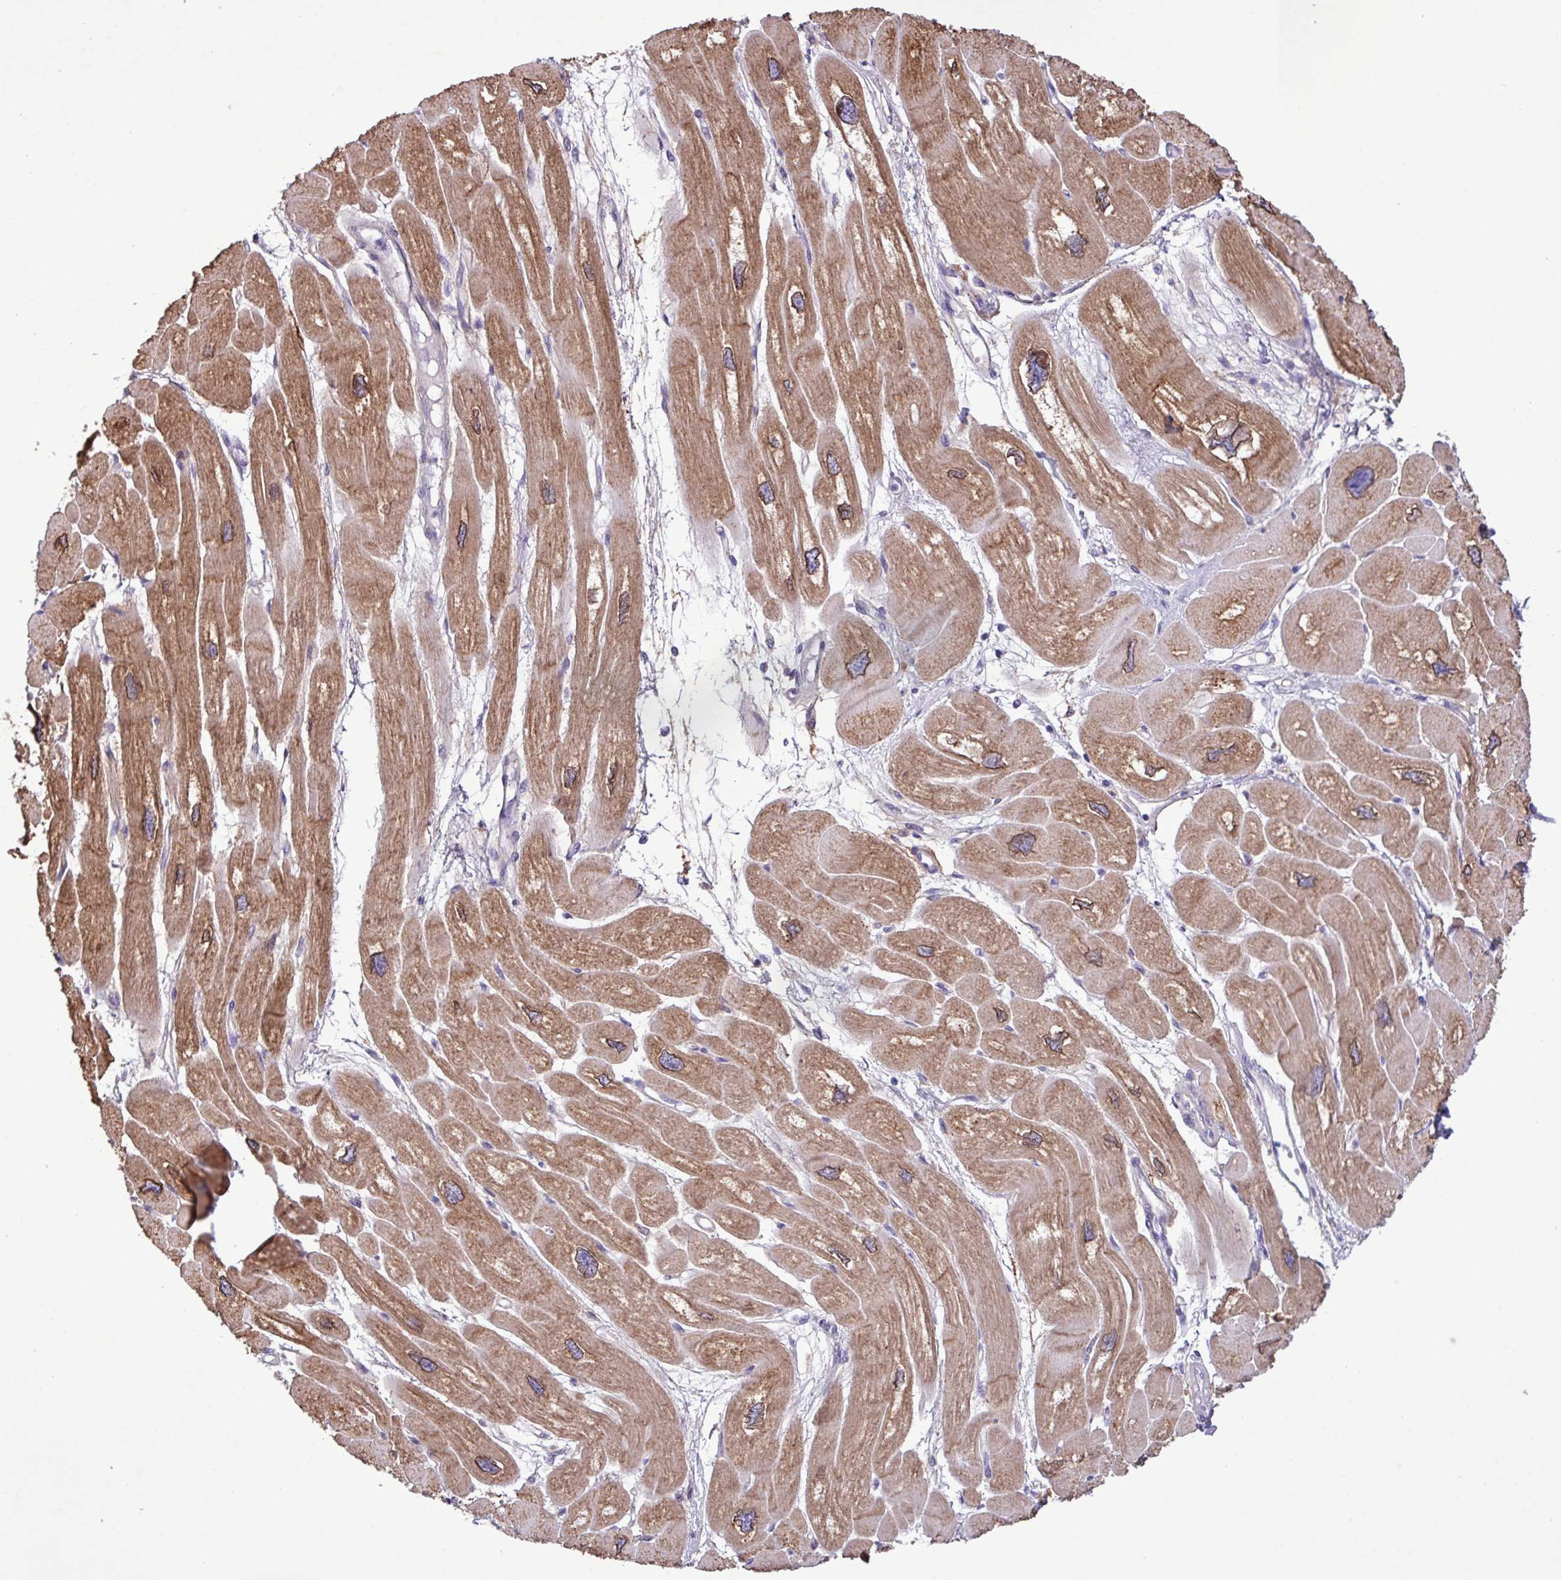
{"staining": {"intensity": "moderate", "quantity": ">75%", "location": "cytoplasmic/membranous"}, "tissue": "heart muscle", "cell_type": "Cardiomyocytes", "image_type": "normal", "snomed": [{"axis": "morphology", "description": "Normal tissue, NOS"}, {"axis": "topography", "description": "Heart"}], "caption": "A histopathology image of heart muscle stained for a protein displays moderate cytoplasmic/membranous brown staining in cardiomyocytes. (Stains: DAB (3,3'-diaminobenzidine) in brown, nuclei in blue, Microscopy: brightfield microscopy at high magnification).", "gene": "CD248", "patient": {"sex": "male", "age": 42}}